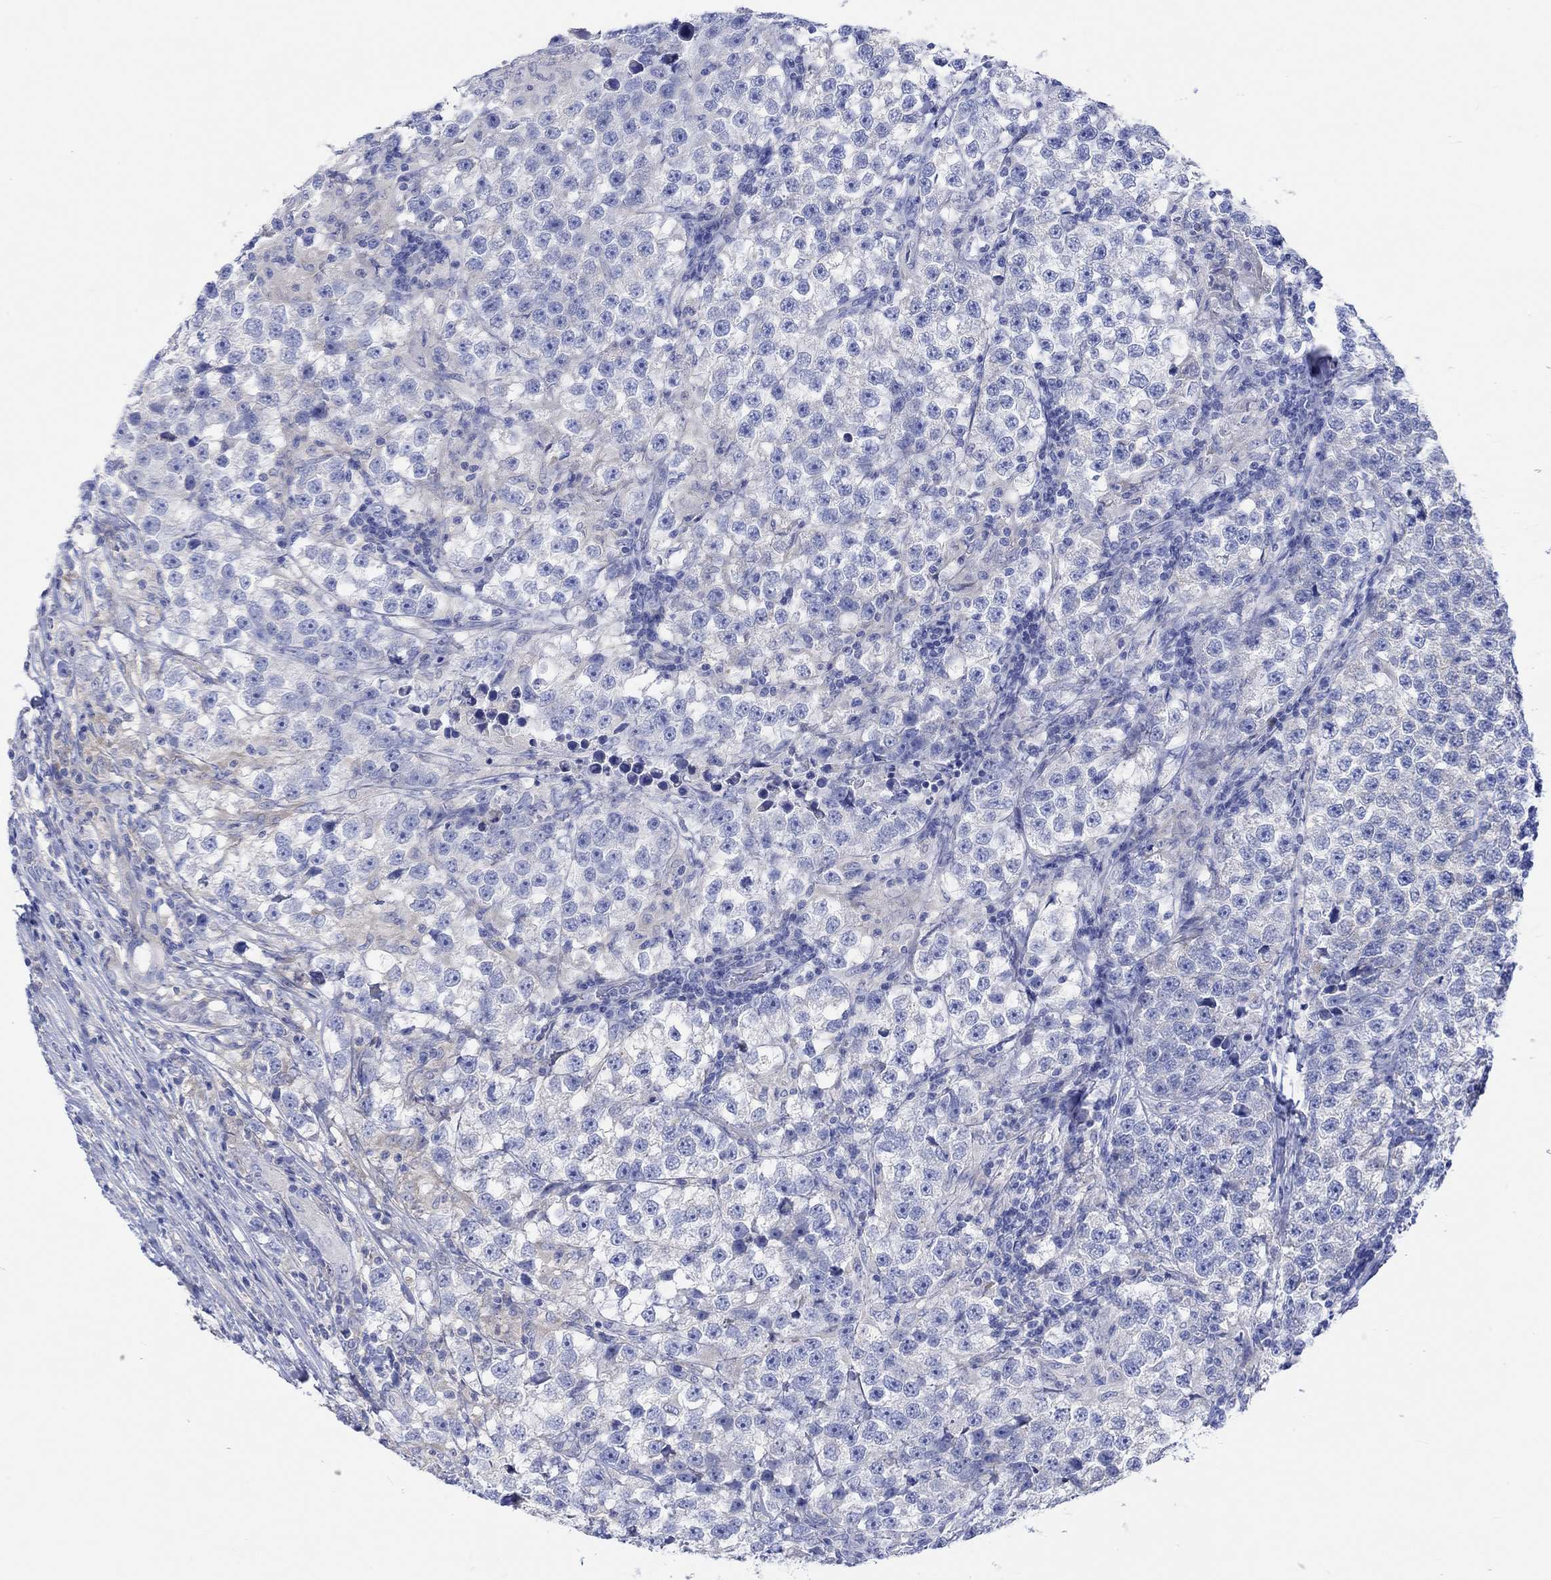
{"staining": {"intensity": "negative", "quantity": "none", "location": "none"}, "tissue": "testis cancer", "cell_type": "Tumor cells", "image_type": "cancer", "snomed": [{"axis": "morphology", "description": "Seminoma, NOS"}, {"axis": "topography", "description": "Testis"}], "caption": "Seminoma (testis) was stained to show a protein in brown. There is no significant positivity in tumor cells.", "gene": "REEP6", "patient": {"sex": "male", "age": 46}}